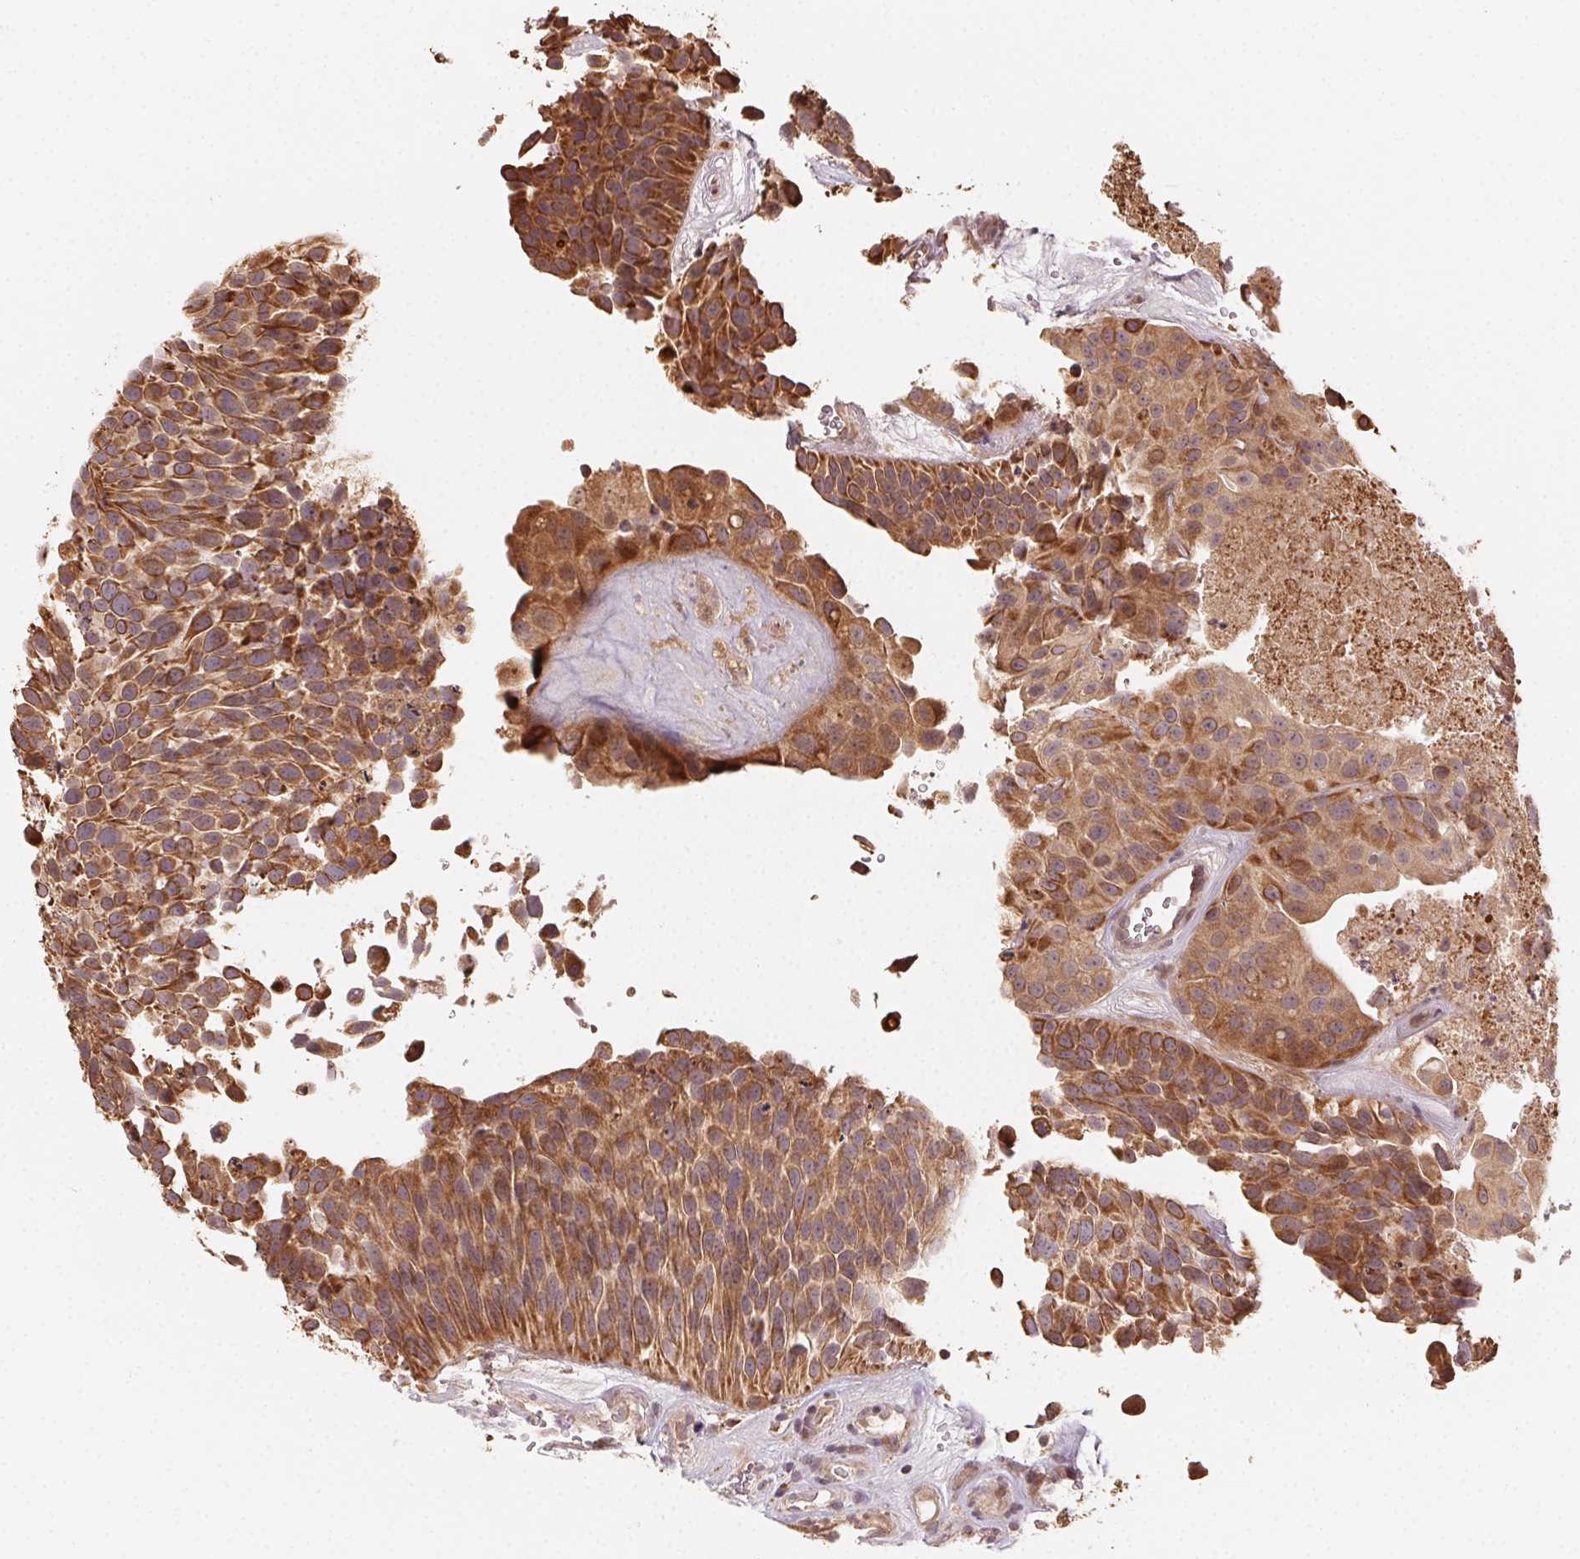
{"staining": {"intensity": "strong", "quantity": ">75%", "location": "cytoplasmic/membranous"}, "tissue": "urothelial cancer", "cell_type": "Tumor cells", "image_type": "cancer", "snomed": [{"axis": "morphology", "description": "Urothelial carcinoma, Low grade"}, {"axis": "topography", "description": "Urinary bladder"}], "caption": "Protein expression by IHC demonstrates strong cytoplasmic/membranous expression in approximately >75% of tumor cells in urothelial cancer.", "gene": "WBP2", "patient": {"sex": "male", "age": 76}}